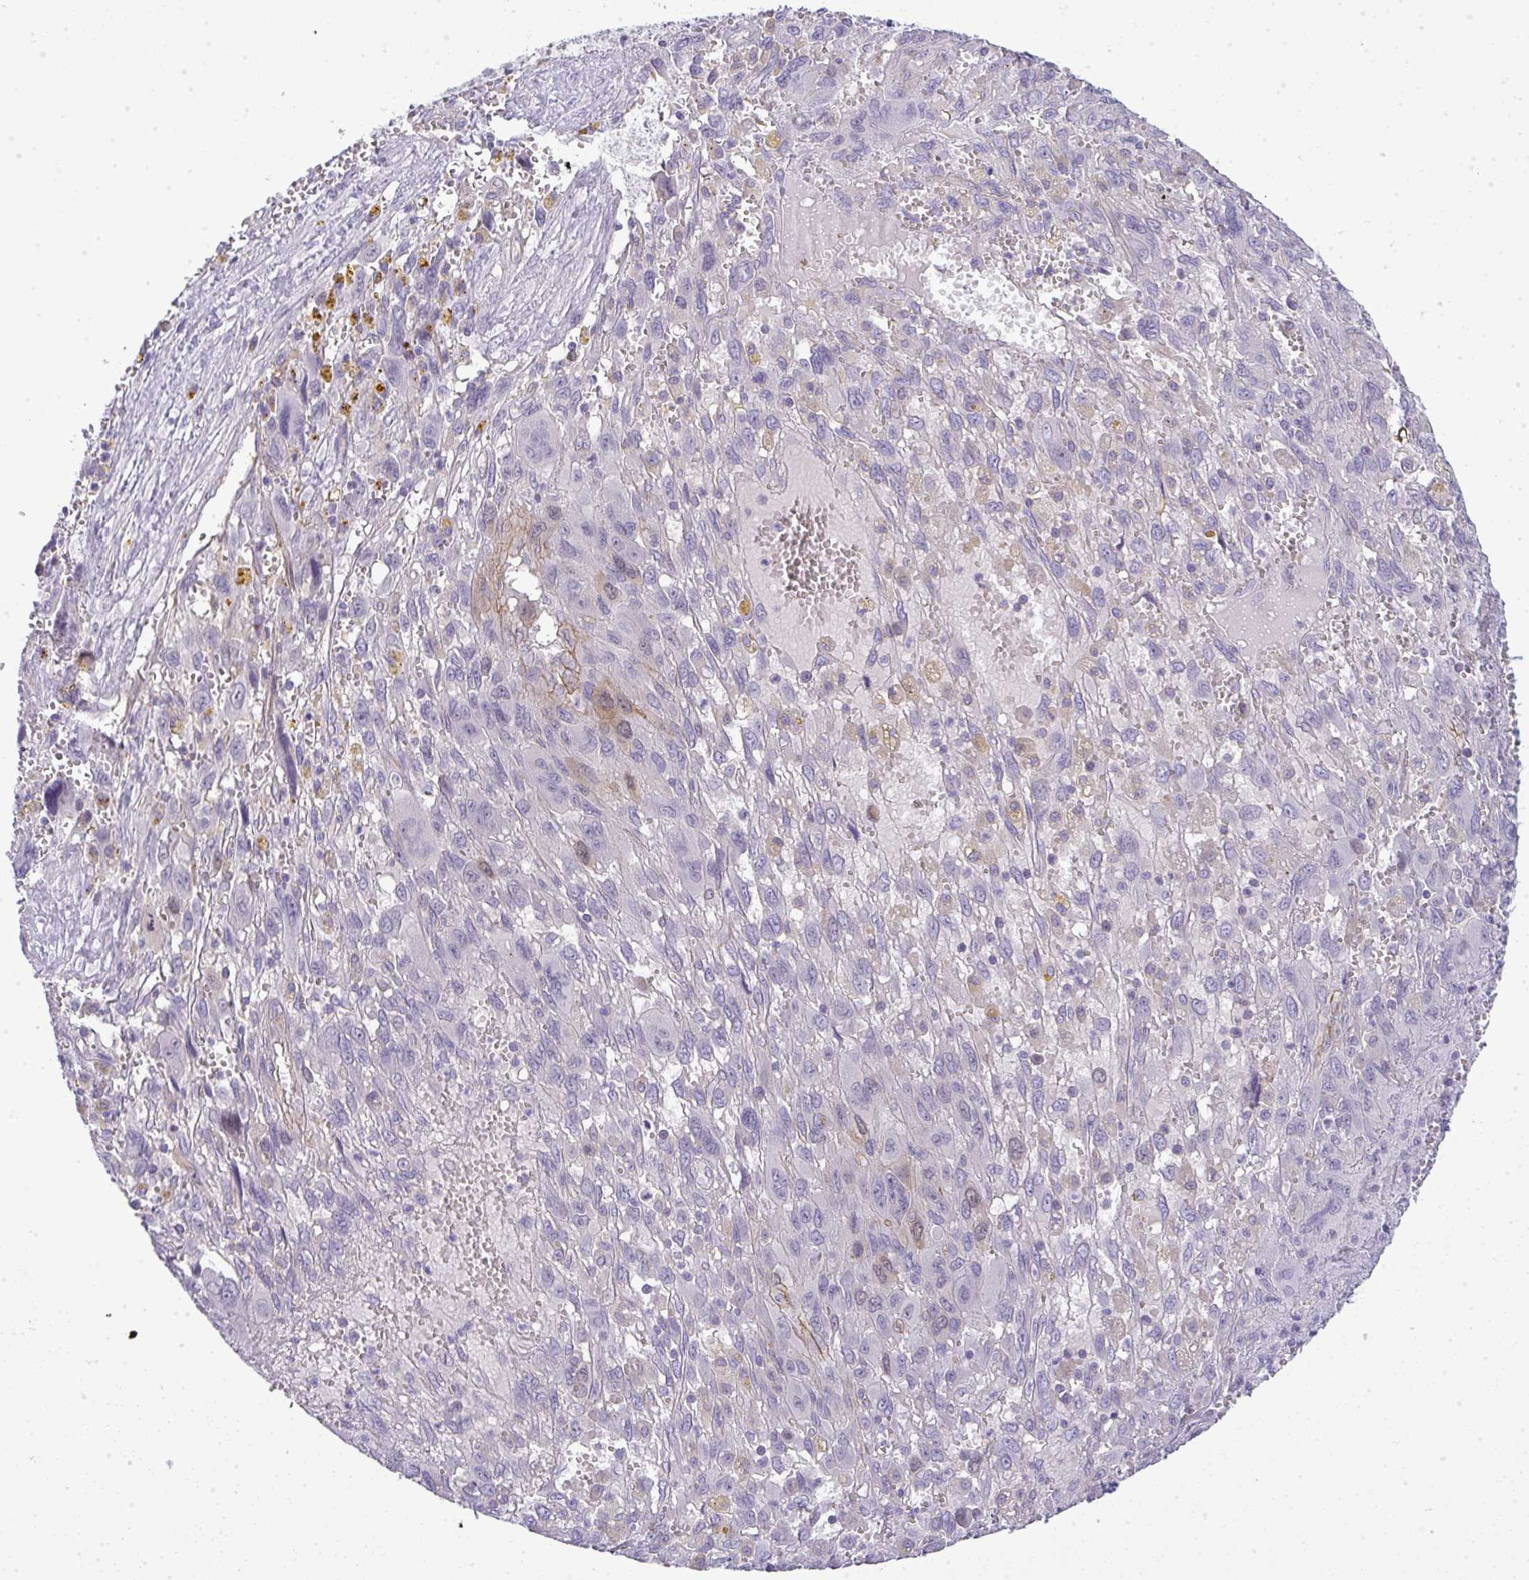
{"staining": {"intensity": "weak", "quantity": "<25%", "location": "cytoplasmic/membranous,nuclear"}, "tissue": "pancreatic cancer", "cell_type": "Tumor cells", "image_type": "cancer", "snomed": [{"axis": "morphology", "description": "Adenocarcinoma, NOS"}, {"axis": "topography", "description": "Pancreas"}], "caption": "A high-resolution histopathology image shows immunohistochemistry (IHC) staining of pancreatic adenocarcinoma, which displays no significant positivity in tumor cells.", "gene": "UBE2S", "patient": {"sex": "female", "age": 47}}